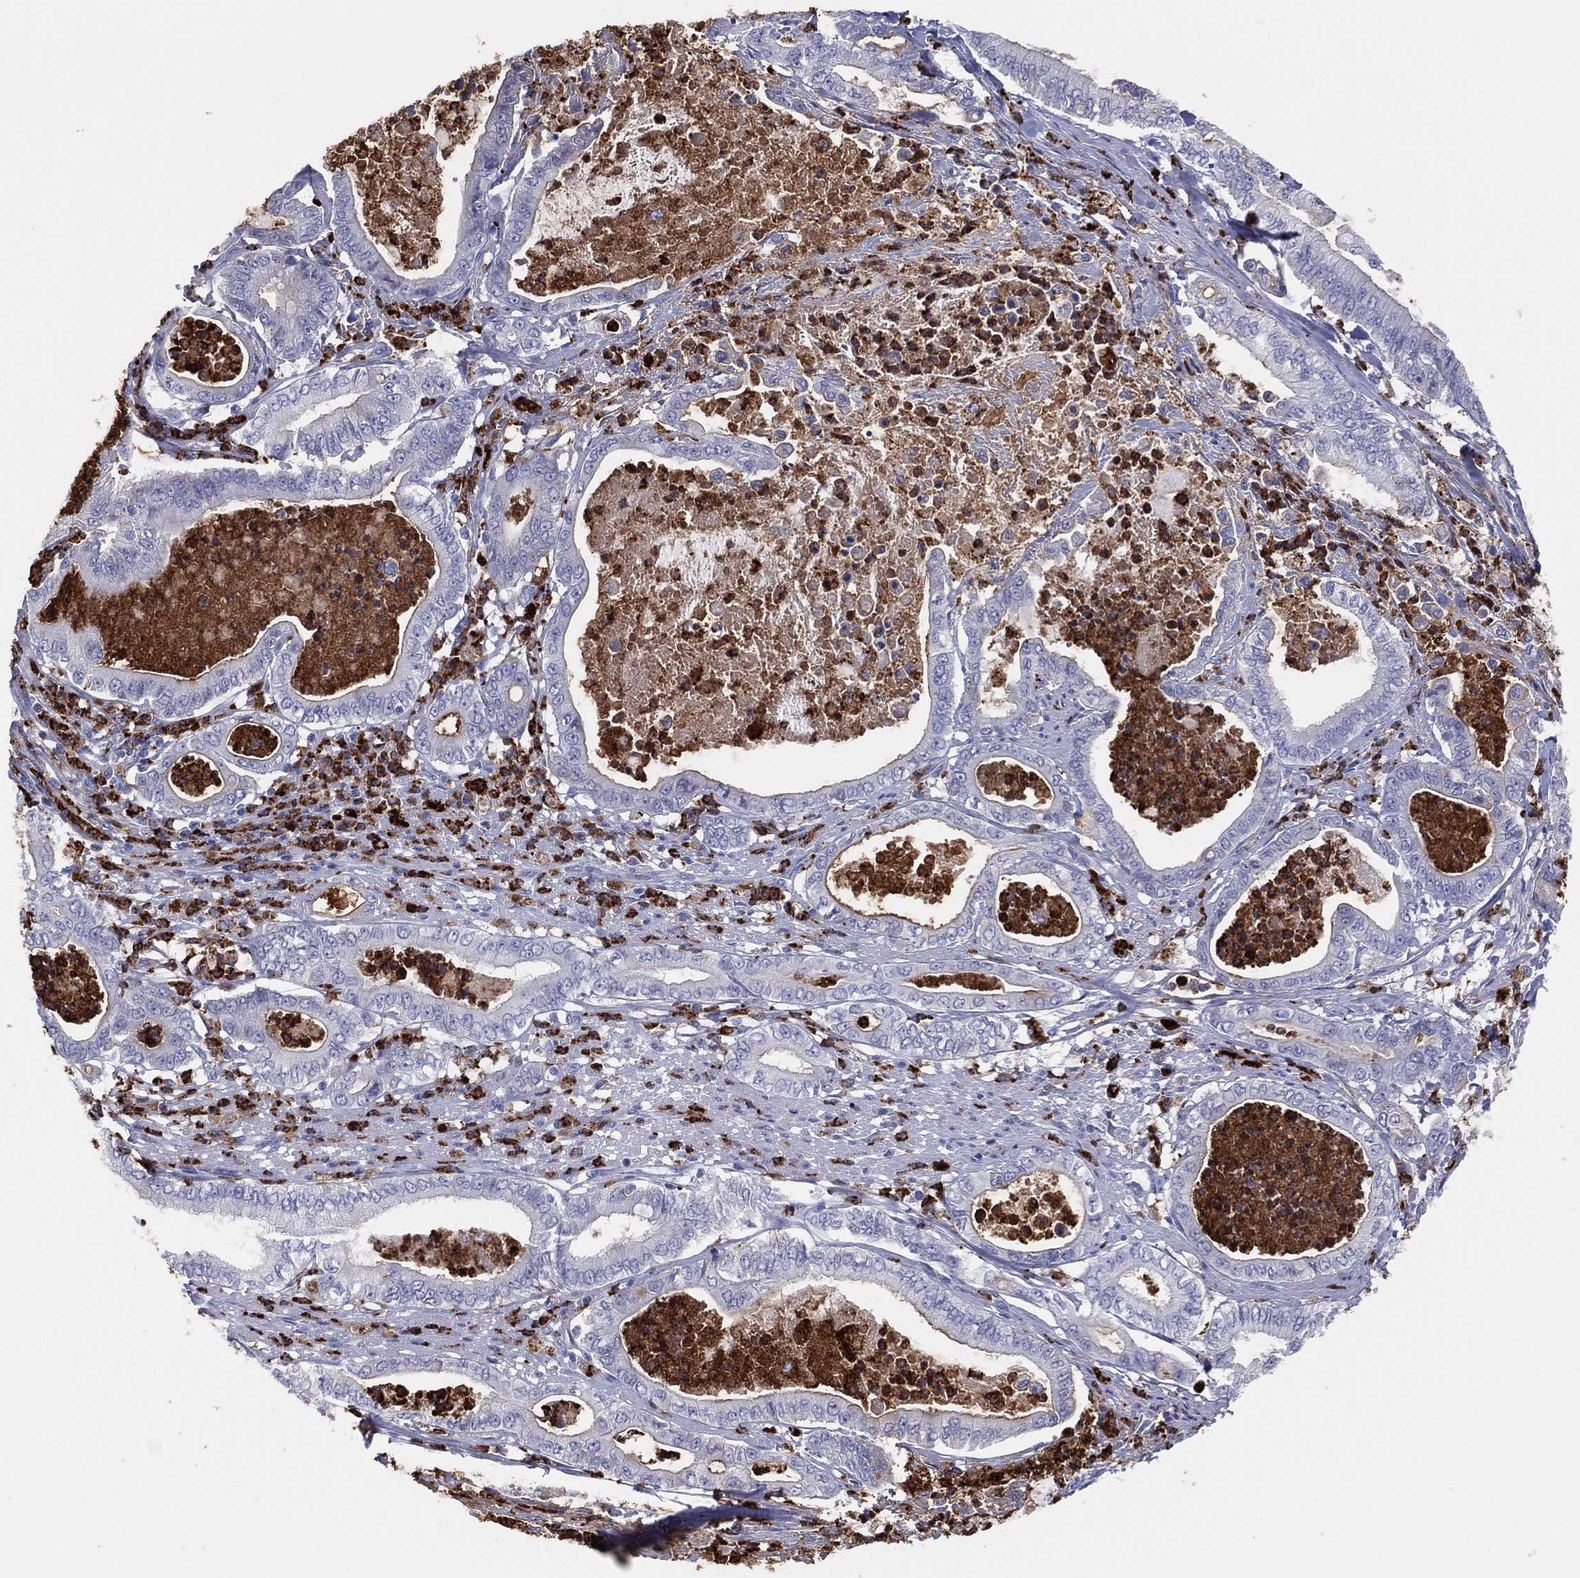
{"staining": {"intensity": "negative", "quantity": "none", "location": "none"}, "tissue": "pancreatic cancer", "cell_type": "Tumor cells", "image_type": "cancer", "snomed": [{"axis": "morphology", "description": "Adenocarcinoma, NOS"}, {"axis": "topography", "description": "Pancreas"}], "caption": "Immunohistochemistry of human pancreatic cancer exhibits no expression in tumor cells.", "gene": "PLAC8", "patient": {"sex": "male", "age": 71}}